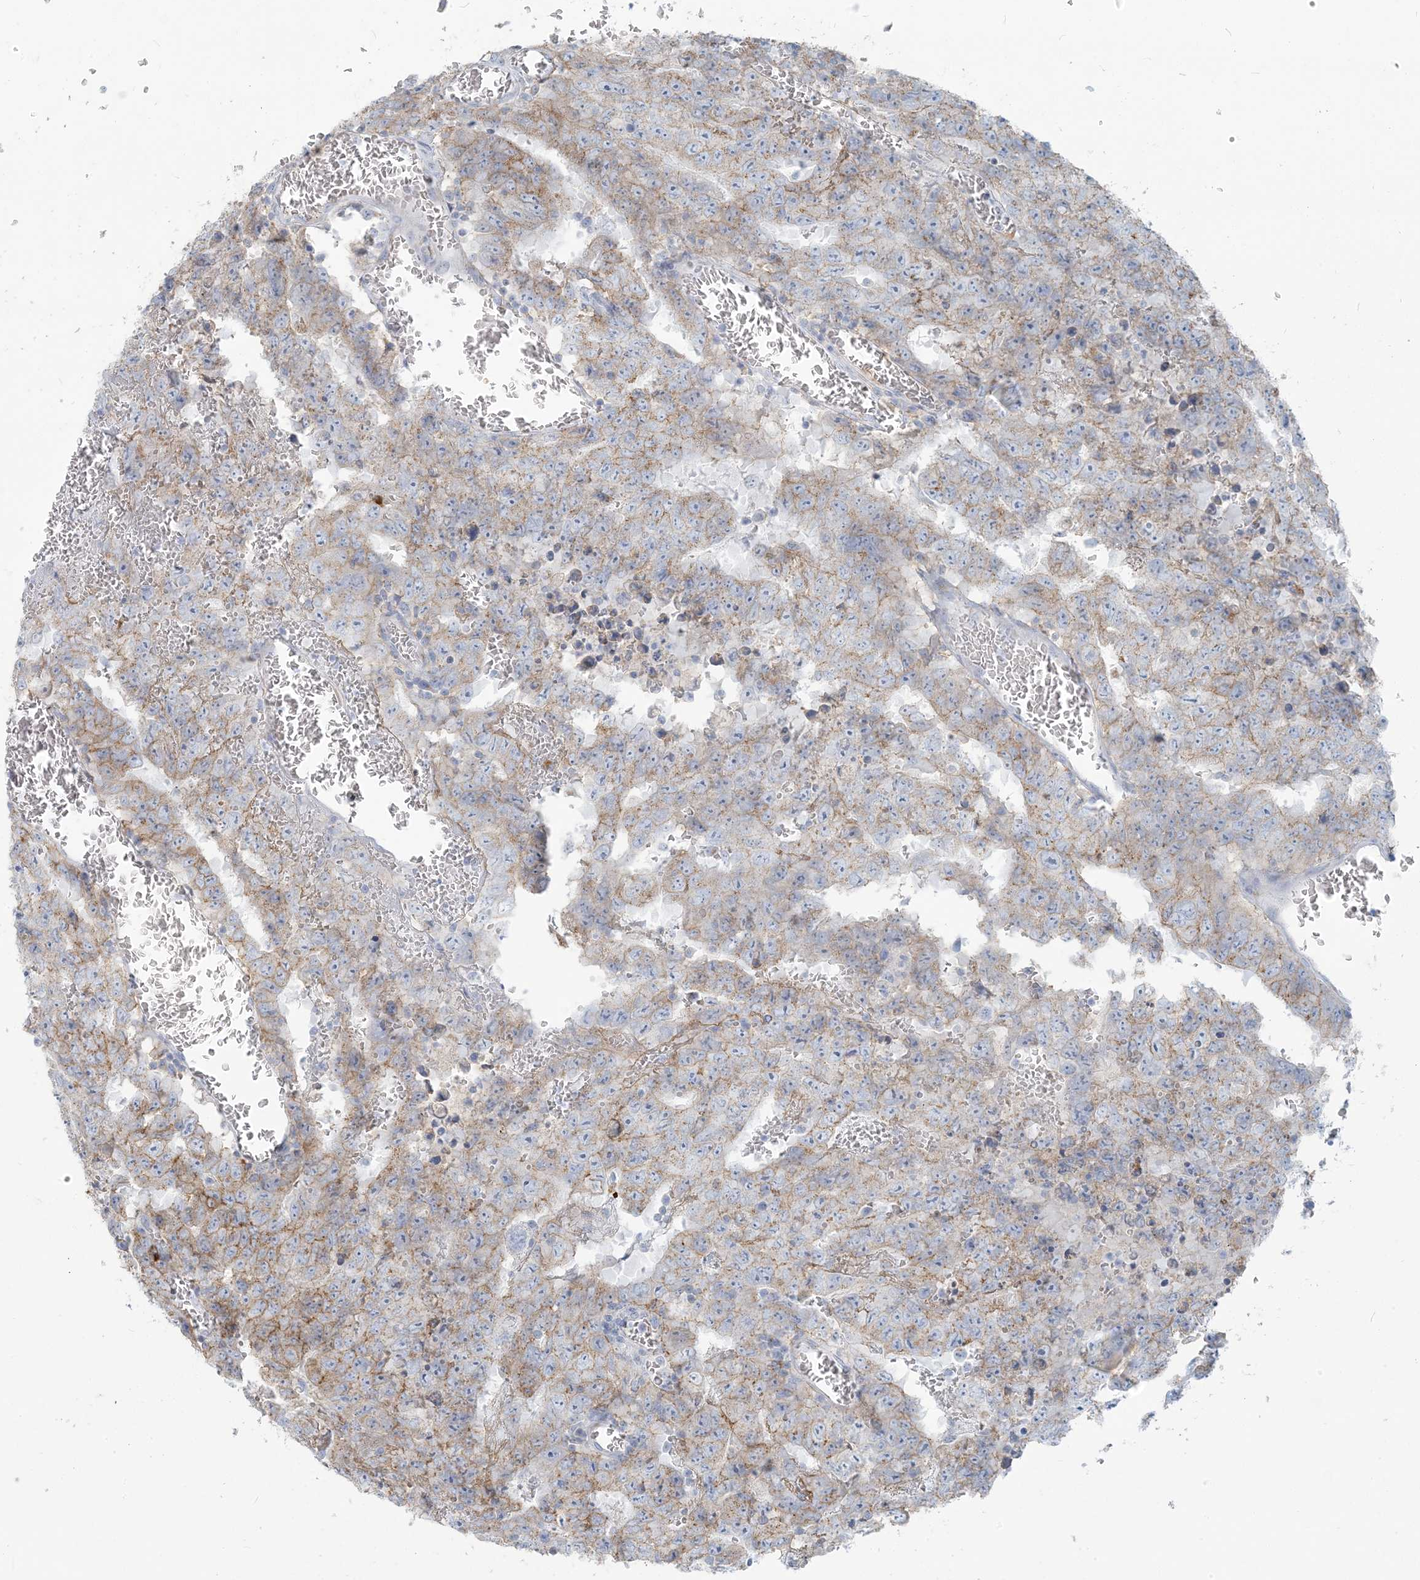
{"staining": {"intensity": "weak", "quantity": "25%-75%", "location": "cytoplasmic/membranous"}, "tissue": "testis cancer", "cell_type": "Tumor cells", "image_type": "cancer", "snomed": [{"axis": "morphology", "description": "Carcinoma, Embryonal, NOS"}, {"axis": "topography", "description": "Testis"}], "caption": "Tumor cells demonstrate weak cytoplasmic/membranous staining in about 25%-75% of cells in embryonal carcinoma (testis).", "gene": "SCML1", "patient": {"sex": "male", "age": 26}}